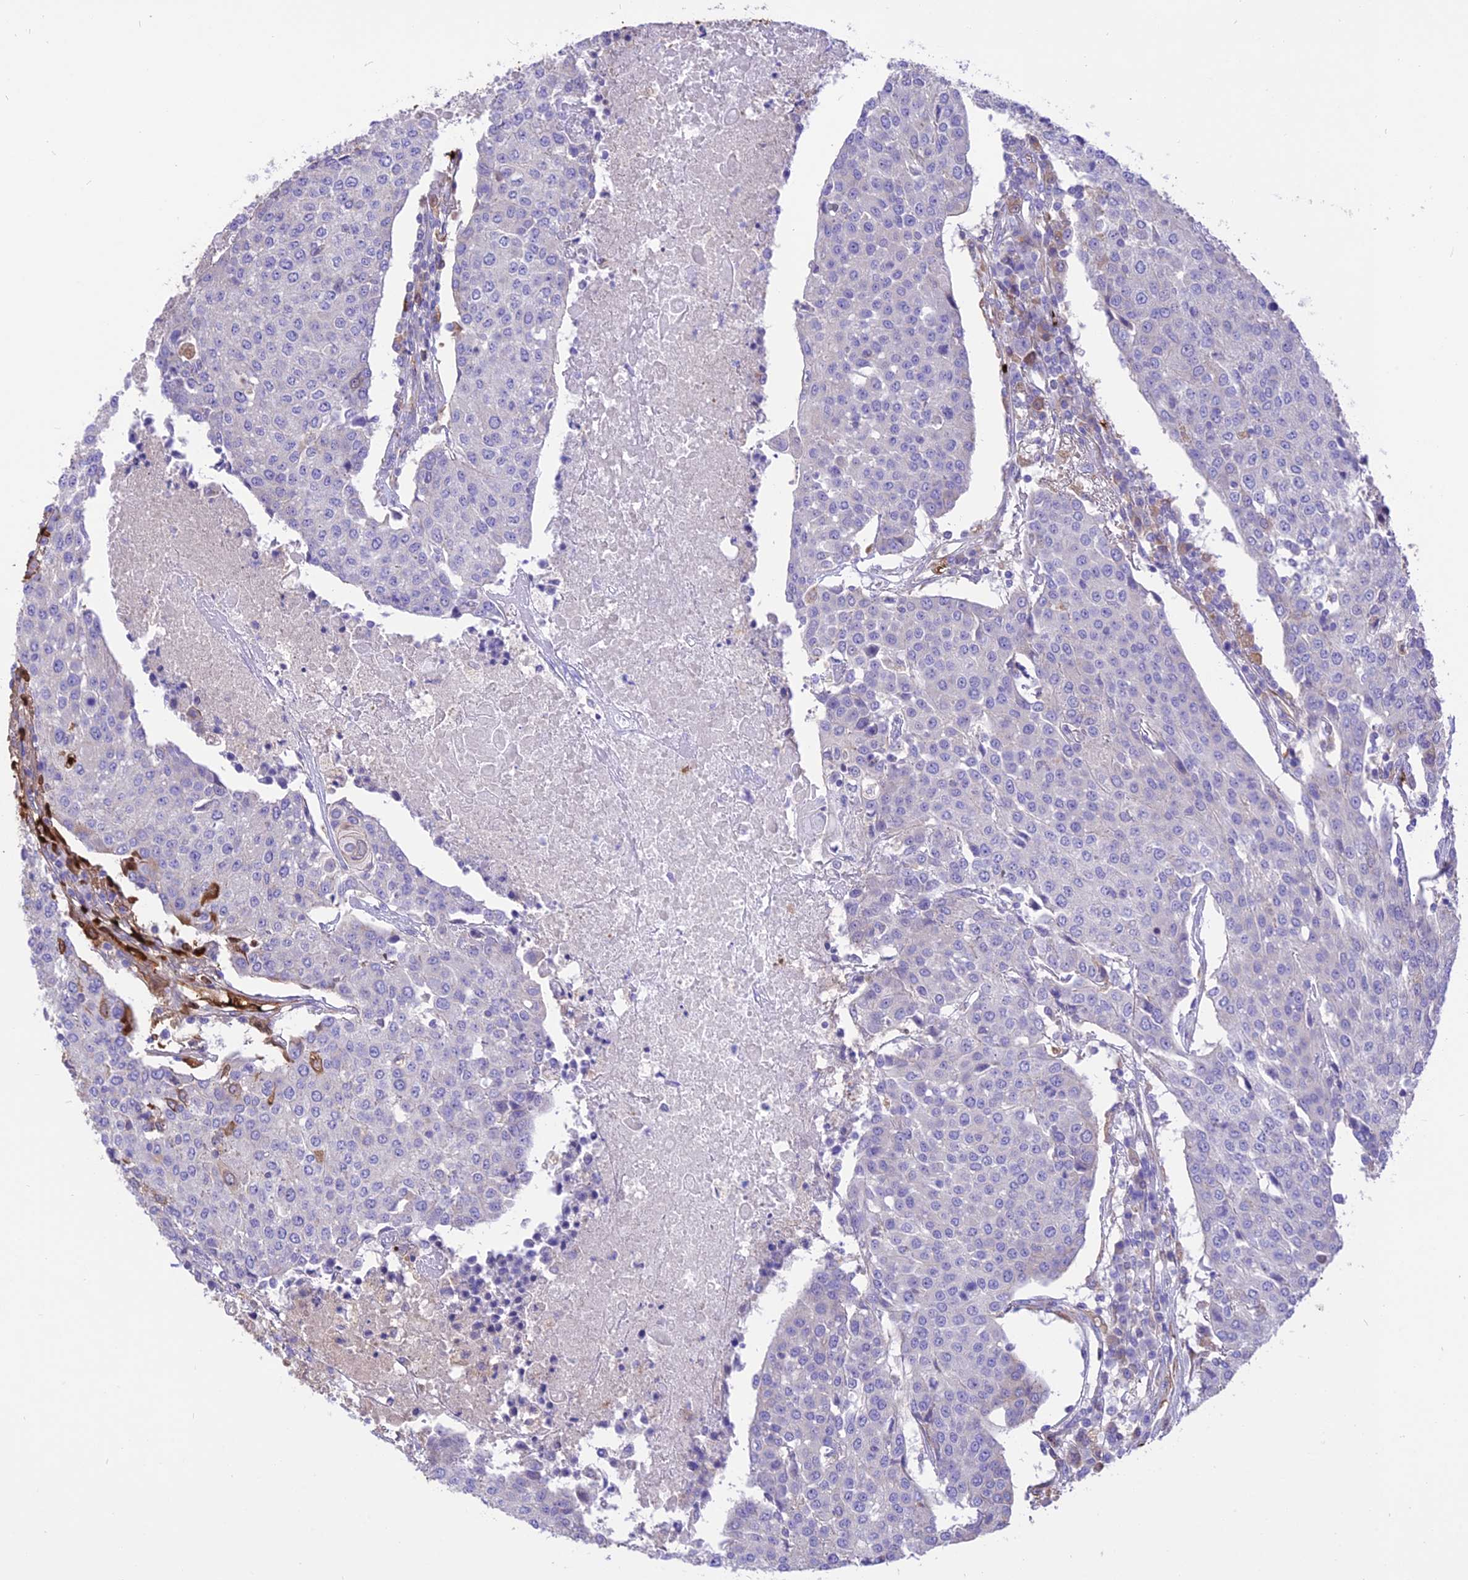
{"staining": {"intensity": "negative", "quantity": "none", "location": "none"}, "tissue": "urothelial cancer", "cell_type": "Tumor cells", "image_type": "cancer", "snomed": [{"axis": "morphology", "description": "Urothelial carcinoma, High grade"}, {"axis": "topography", "description": "Urinary bladder"}], "caption": "Immunohistochemical staining of human high-grade urothelial carcinoma reveals no significant staining in tumor cells.", "gene": "TTC4", "patient": {"sex": "female", "age": 85}}